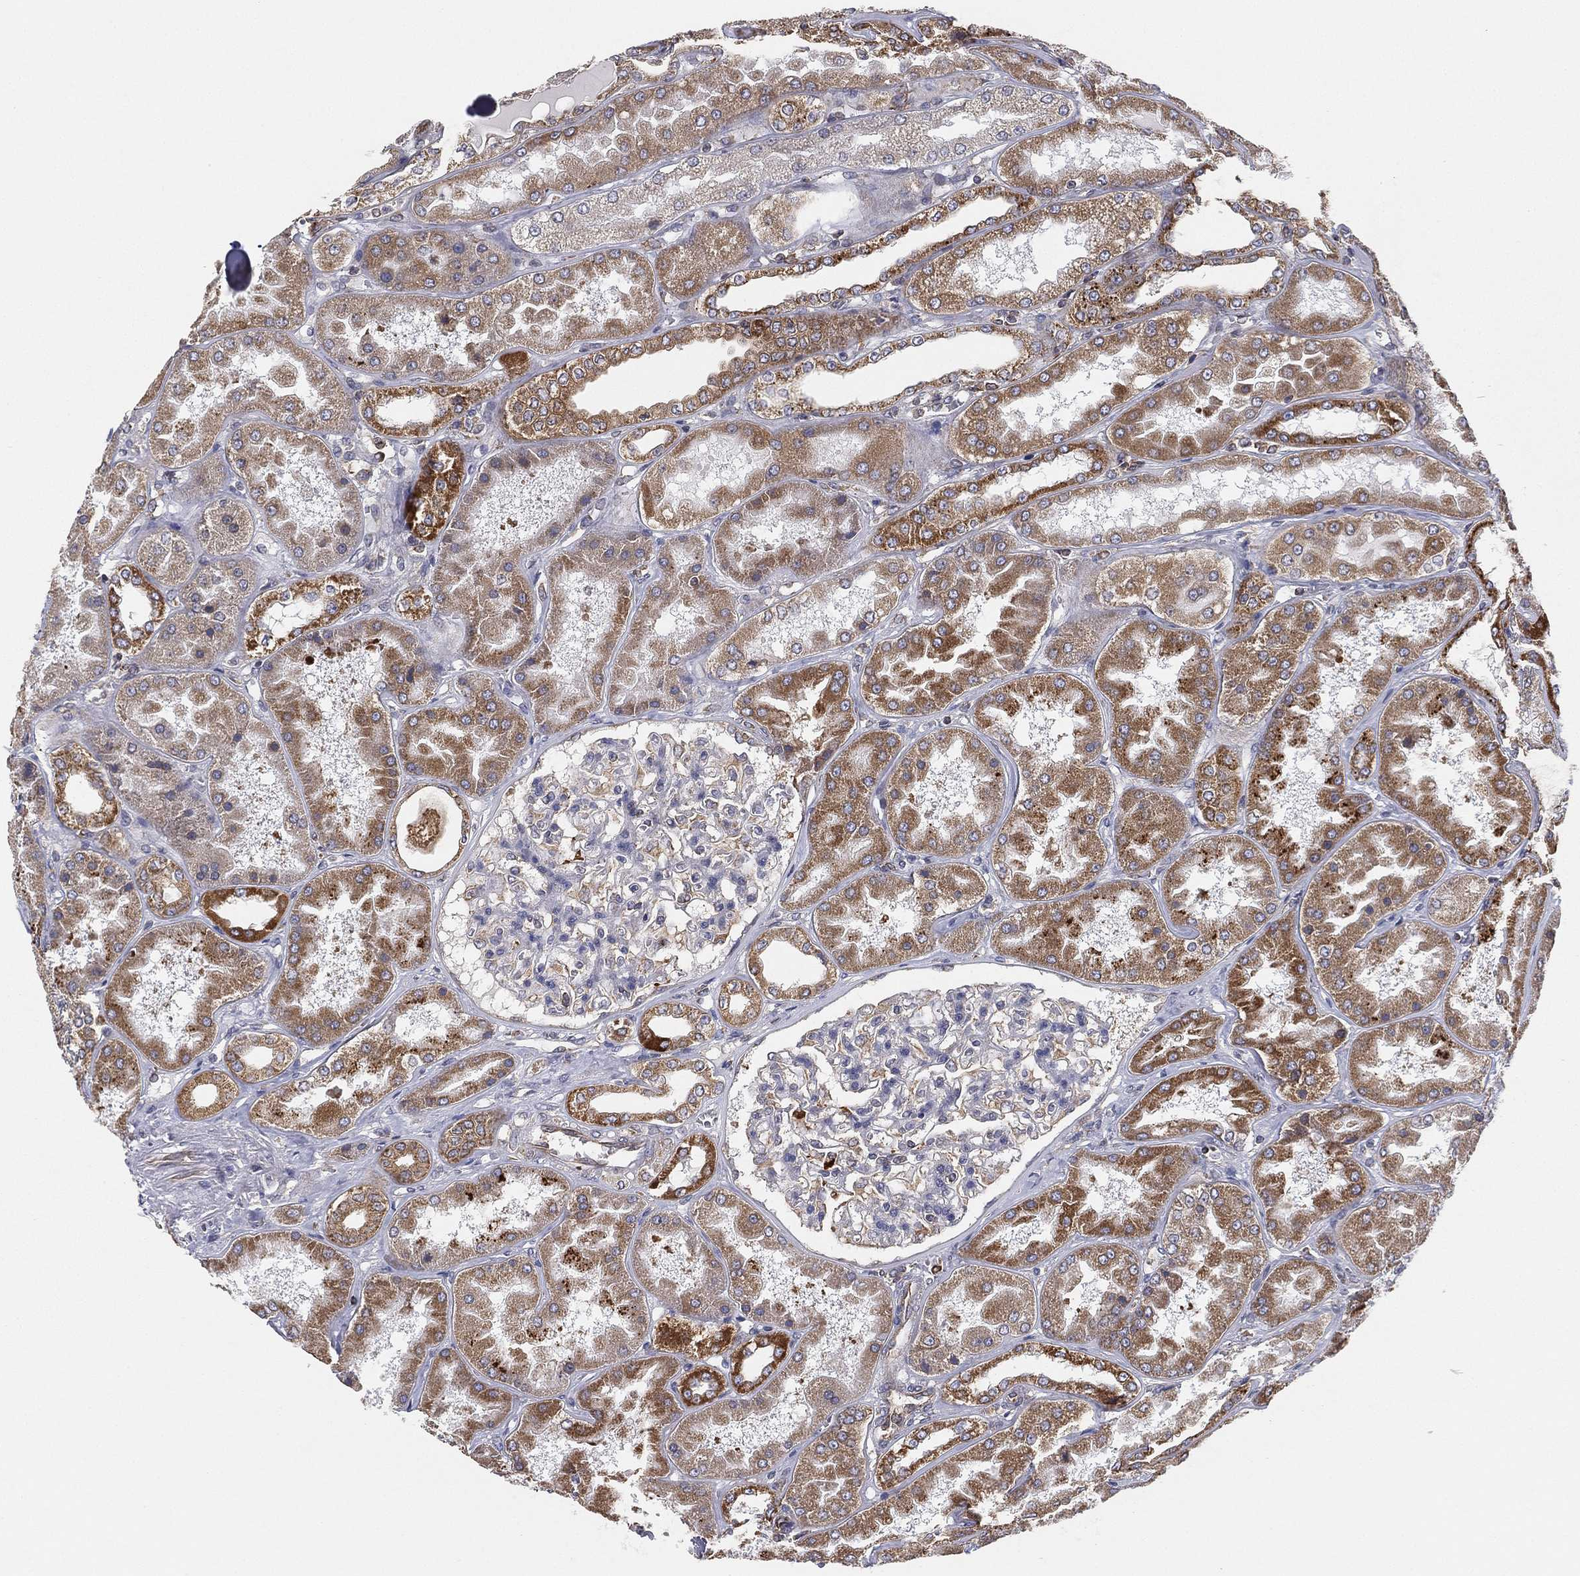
{"staining": {"intensity": "negative", "quantity": "none", "location": "none"}, "tissue": "kidney", "cell_type": "Cells in glomeruli", "image_type": "normal", "snomed": [{"axis": "morphology", "description": "Normal tissue, NOS"}, {"axis": "topography", "description": "Kidney"}], "caption": "A histopathology image of kidney stained for a protein displays no brown staining in cells in glomeruli.", "gene": "CYB5B", "patient": {"sex": "female", "age": 56}}